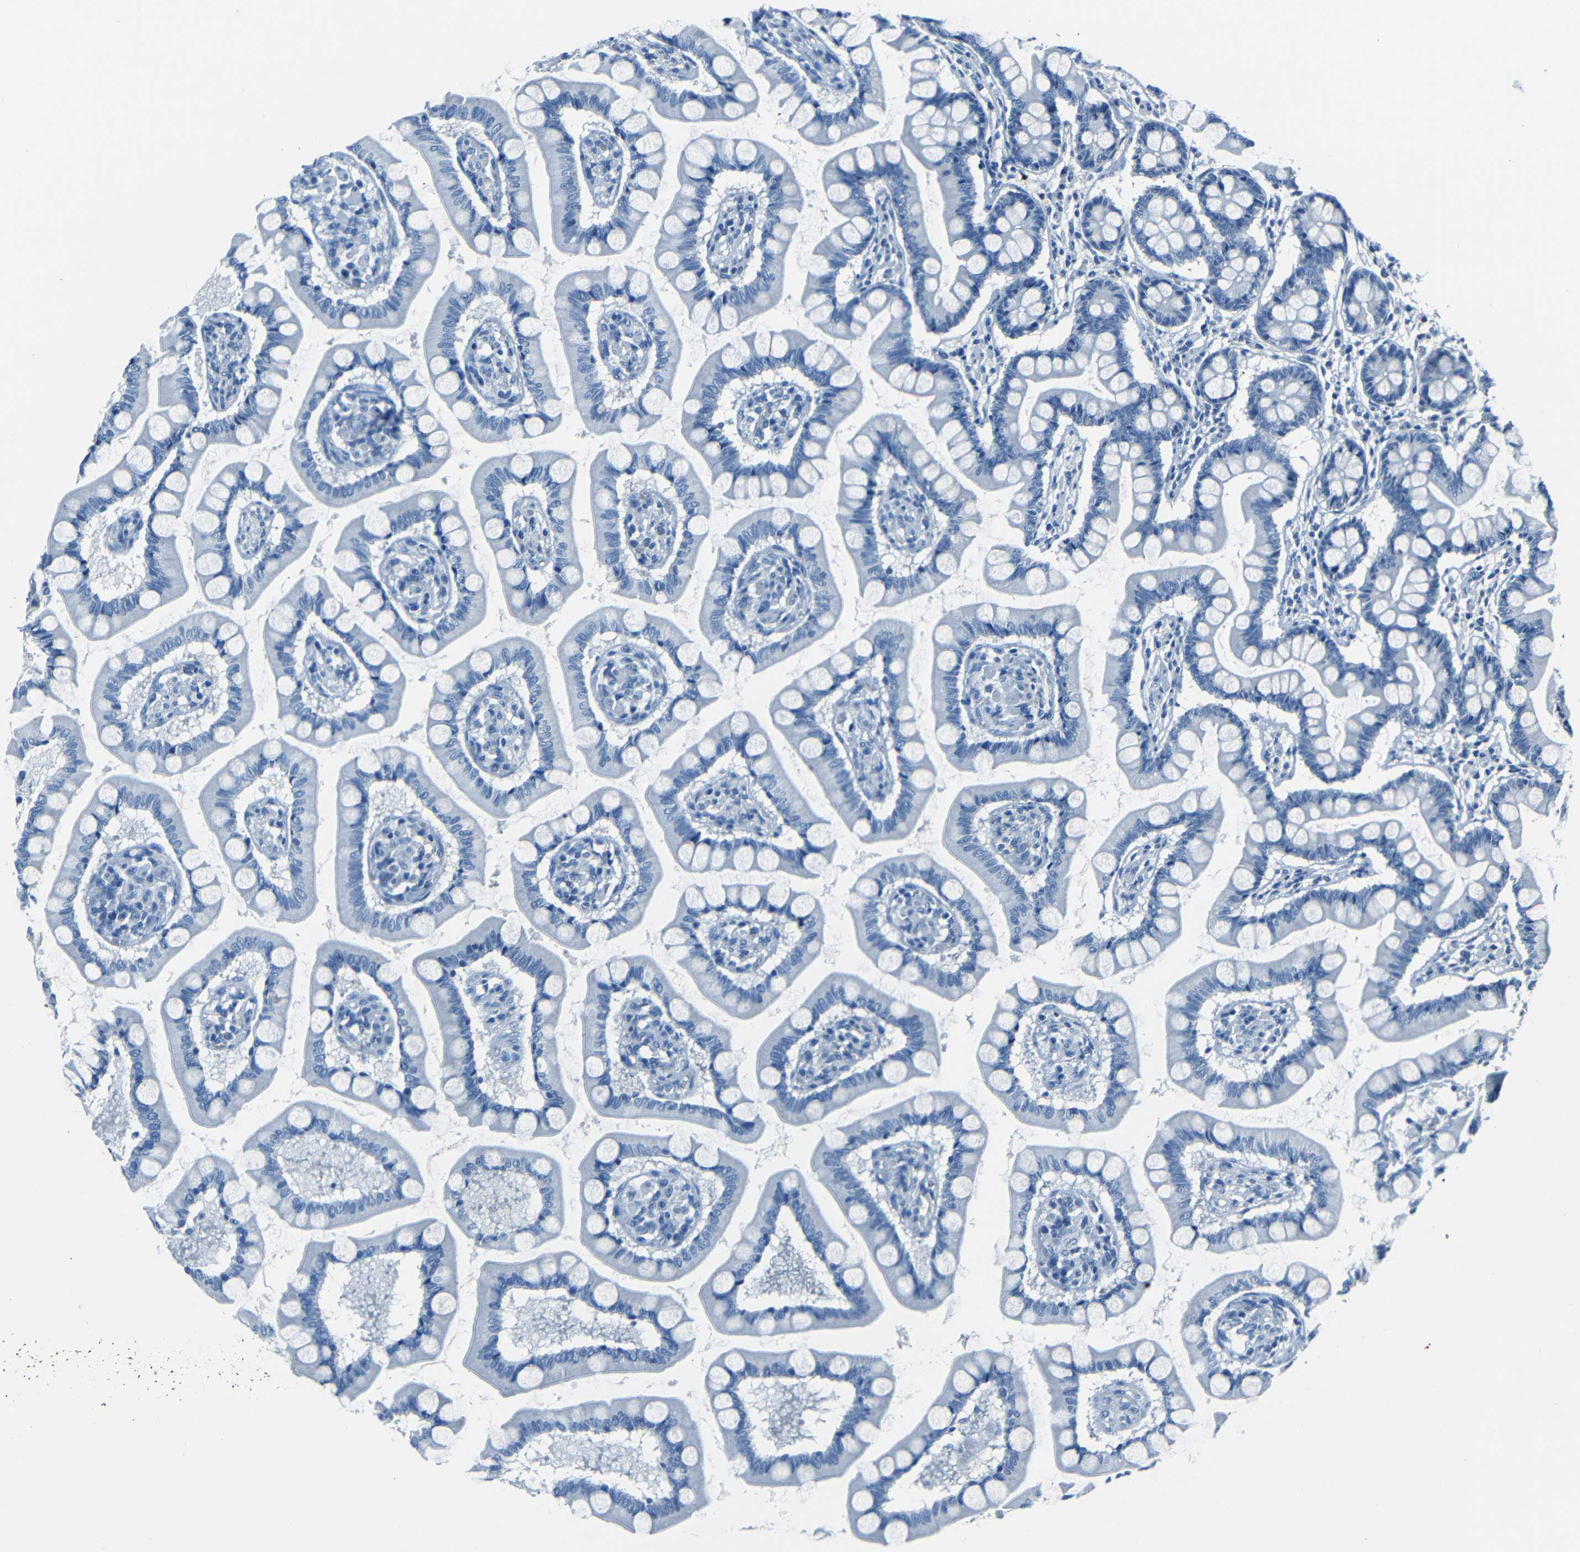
{"staining": {"intensity": "negative", "quantity": "none", "location": "none"}, "tissue": "small intestine", "cell_type": "Glandular cells", "image_type": "normal", "snomed": [{"axis": "morphology", "description": "Normal tissue, NOS"}, {"axis": "topography", "description": "Small intestine"}], "caption": "Immunohistochemistry (IHC) image of unremarkable small intestine: small intestine stained with DAB (3,3'-diaminobenzidine) demonstrates no significant protein expression in glandular cells.", "gene": "FBN2", "patient": {"sex": "male", "age": 41}}